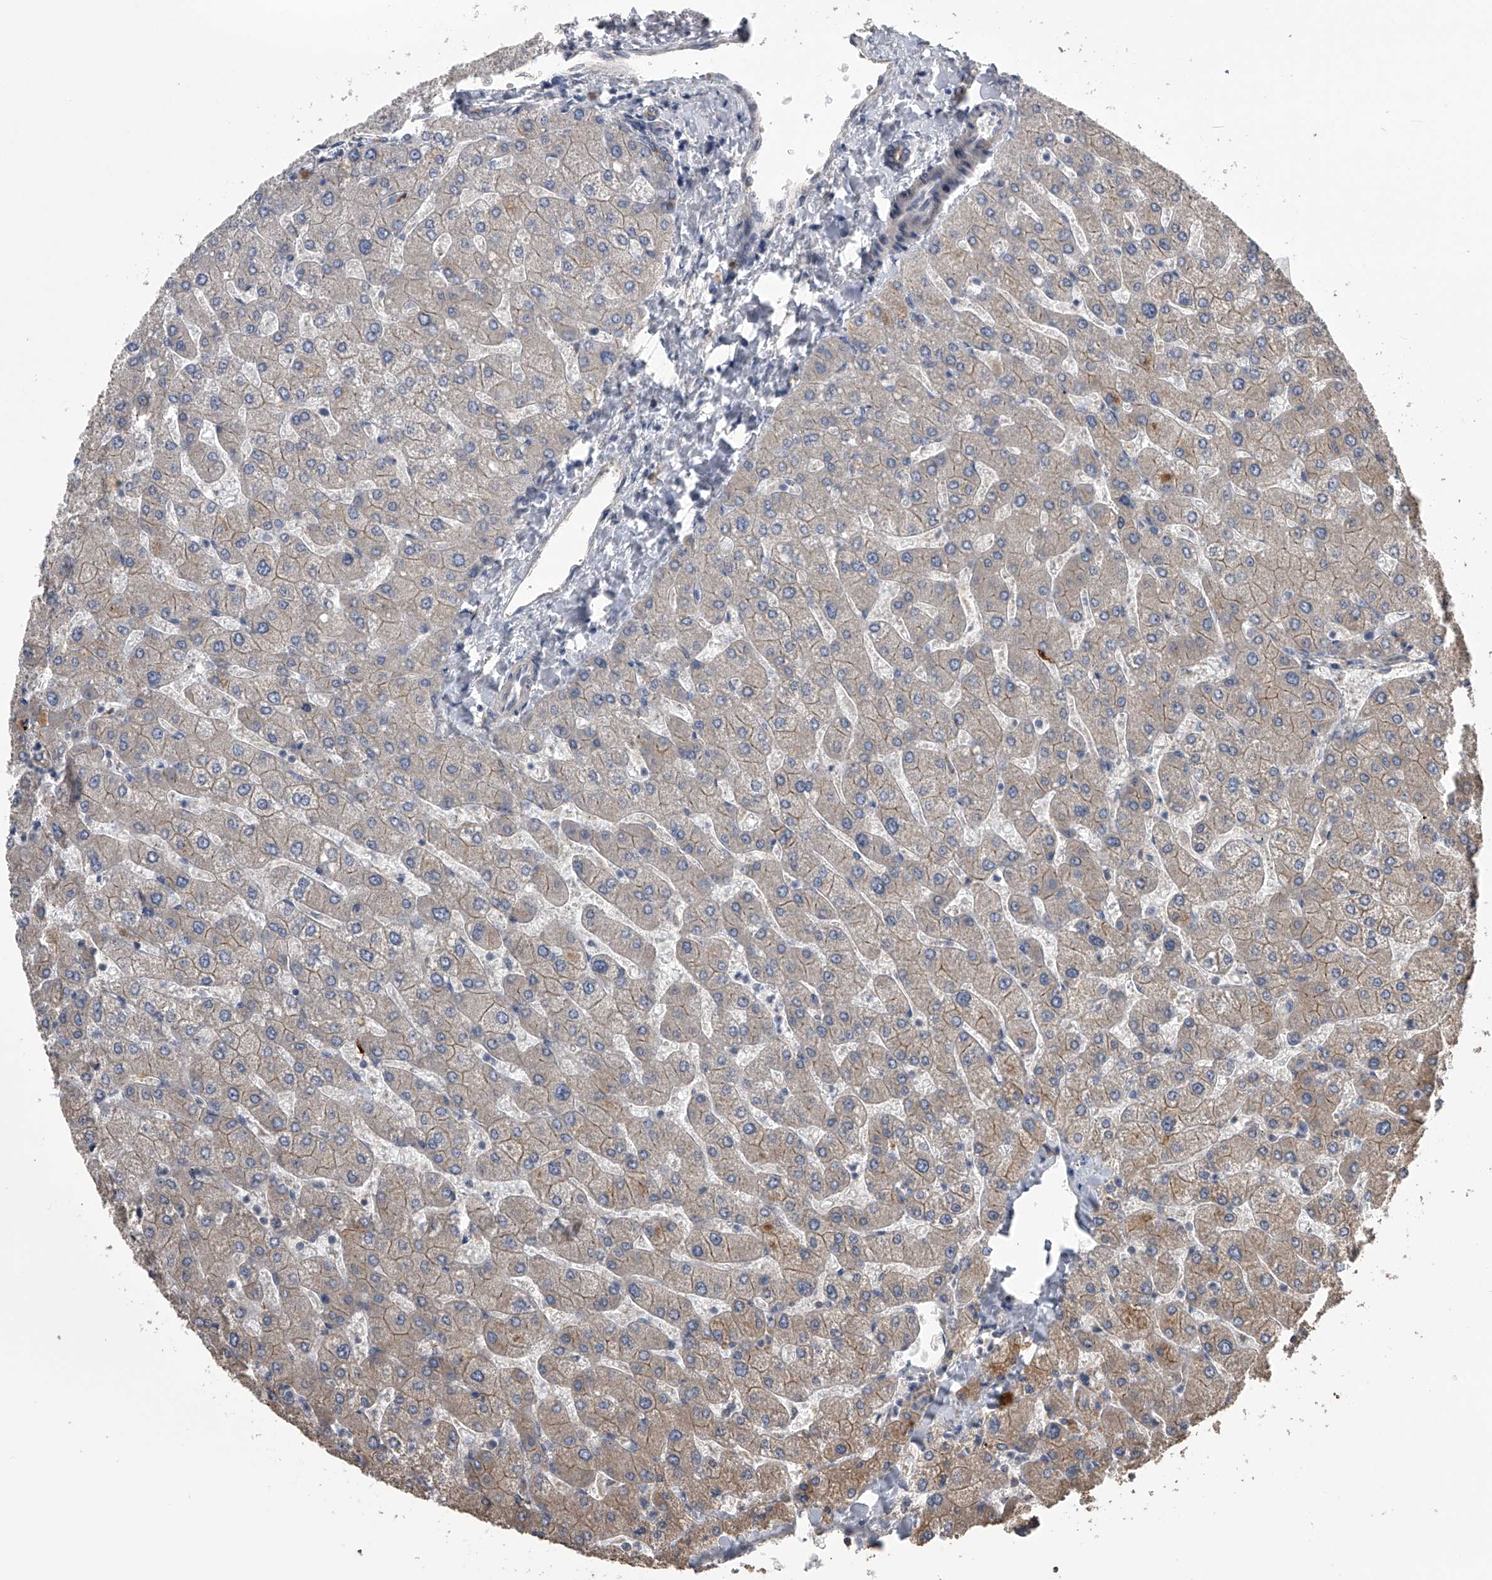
{"staining": {"intensity": "moderate", "quantity": "<25%", "location": "cytoplasmic/membranous"}, "tissue": "liver", "cell_type": "Cholangiocytes", "image_type": "normal", "snomed": [{"axis": "morphology", "description": "Normal tissue, NOS"}, {"axis": "topography", "description": "Liver"}], "caption": "Cholangiocytes reveal low levels of moderate cytoplasmic/membranous staining in about <25% of cells in normal liver. (IHC, brightfield microscopy, high magnification).", "gene": "ZNF343", "patient": {"sex": "male", "age": 55}}